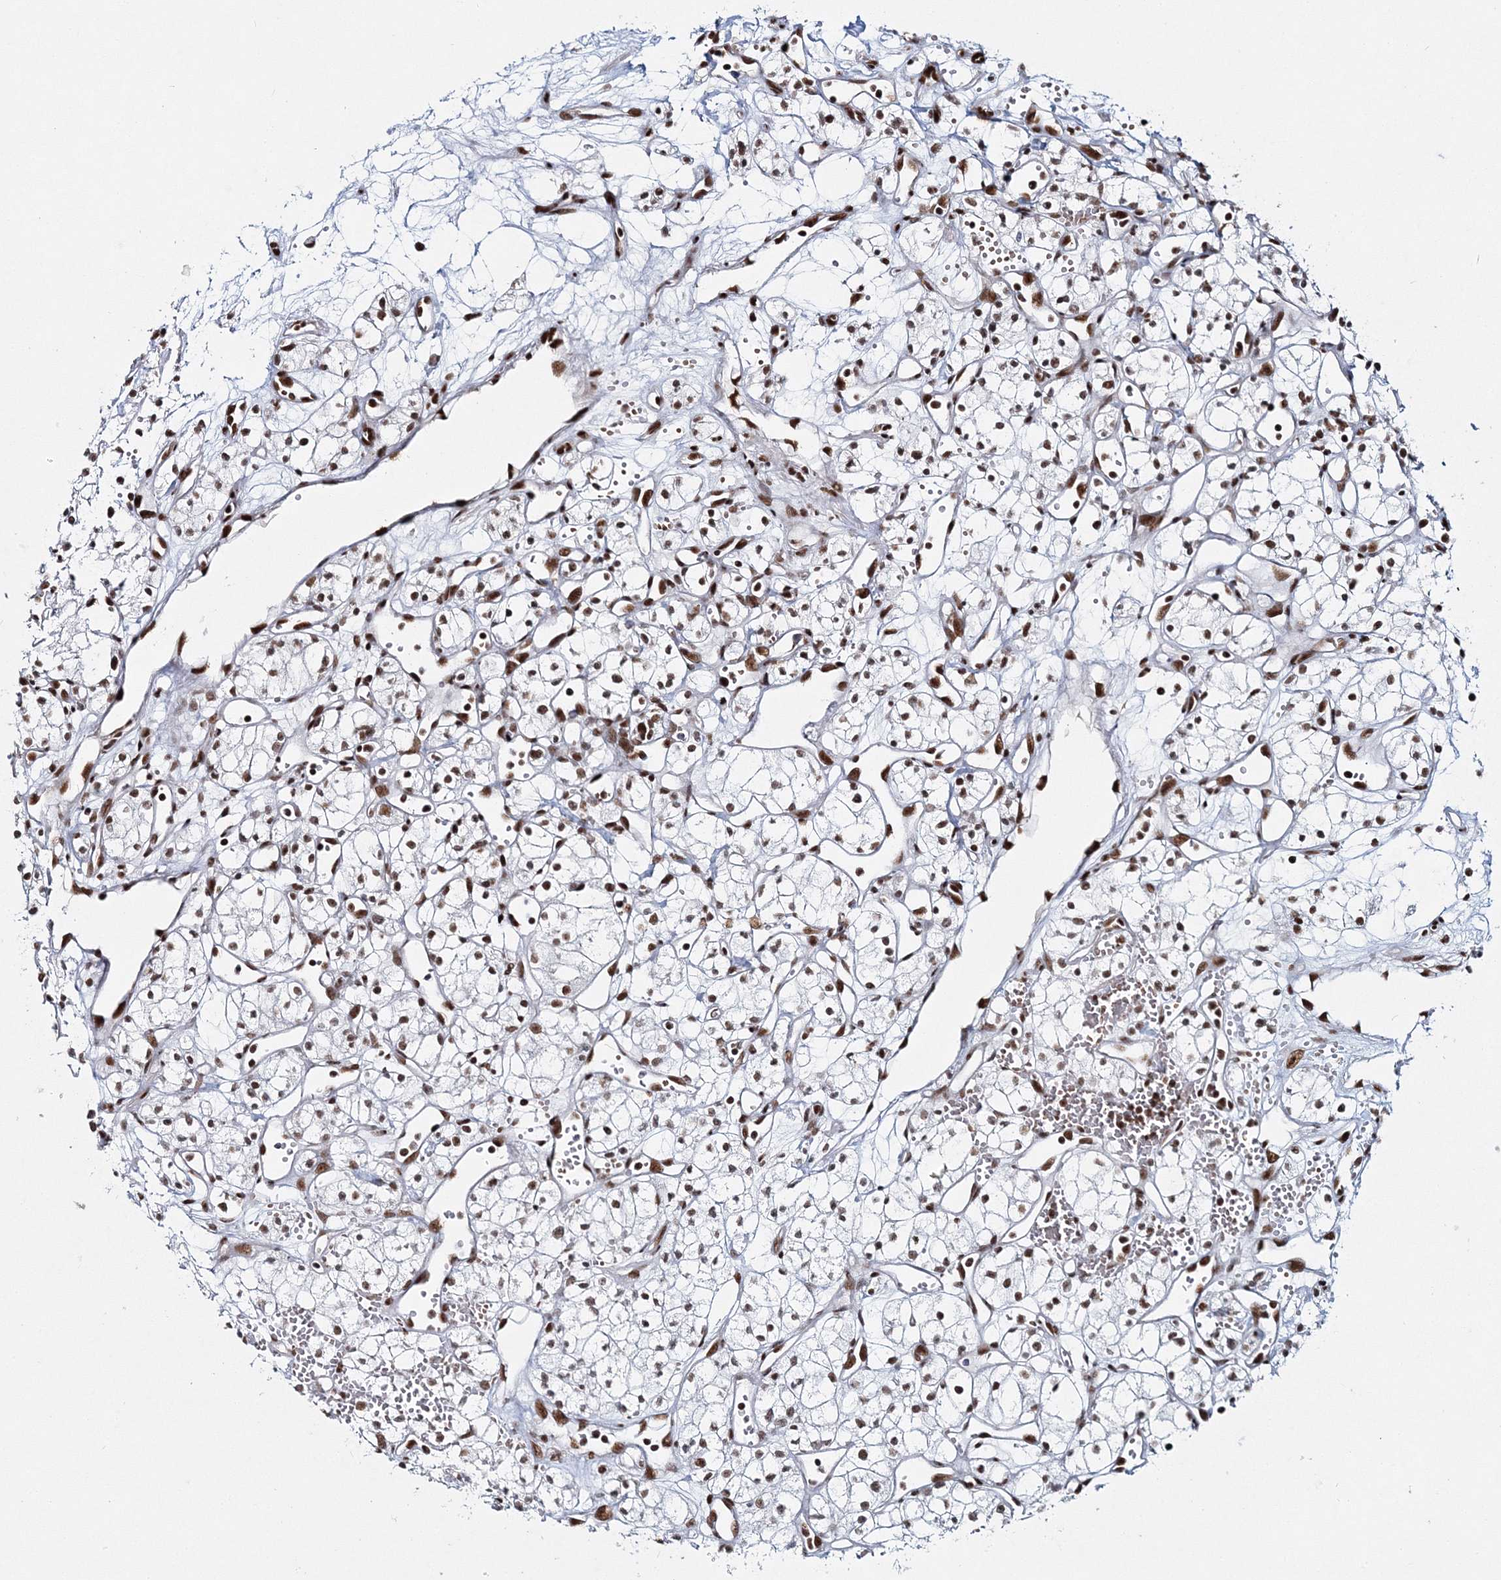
{"staining": {"intensity": "moderate", "quantity": ">75%", "location": "nuclear"}, "tissue": "renal cancer", "cell_type": "Tumor cells", "image_type": "cancer", "snomed": [{"axis": "morphology", "description": "Adenocarcinoma, NOS"}, {"axis": "topography", "description": "Kidney"}], "caption": "Immunohistochemistry histopathology image of neoplastic tissue: human adenocarcinoma (renal) stained using immunohistochemistry reveals medium levels of moderate protein expression localized specifically in the nuclear of tumor cells, appearing as a nuclear brown color.", "gene": "QRICH1", "patient": {"sex": "male", "age": 59}}